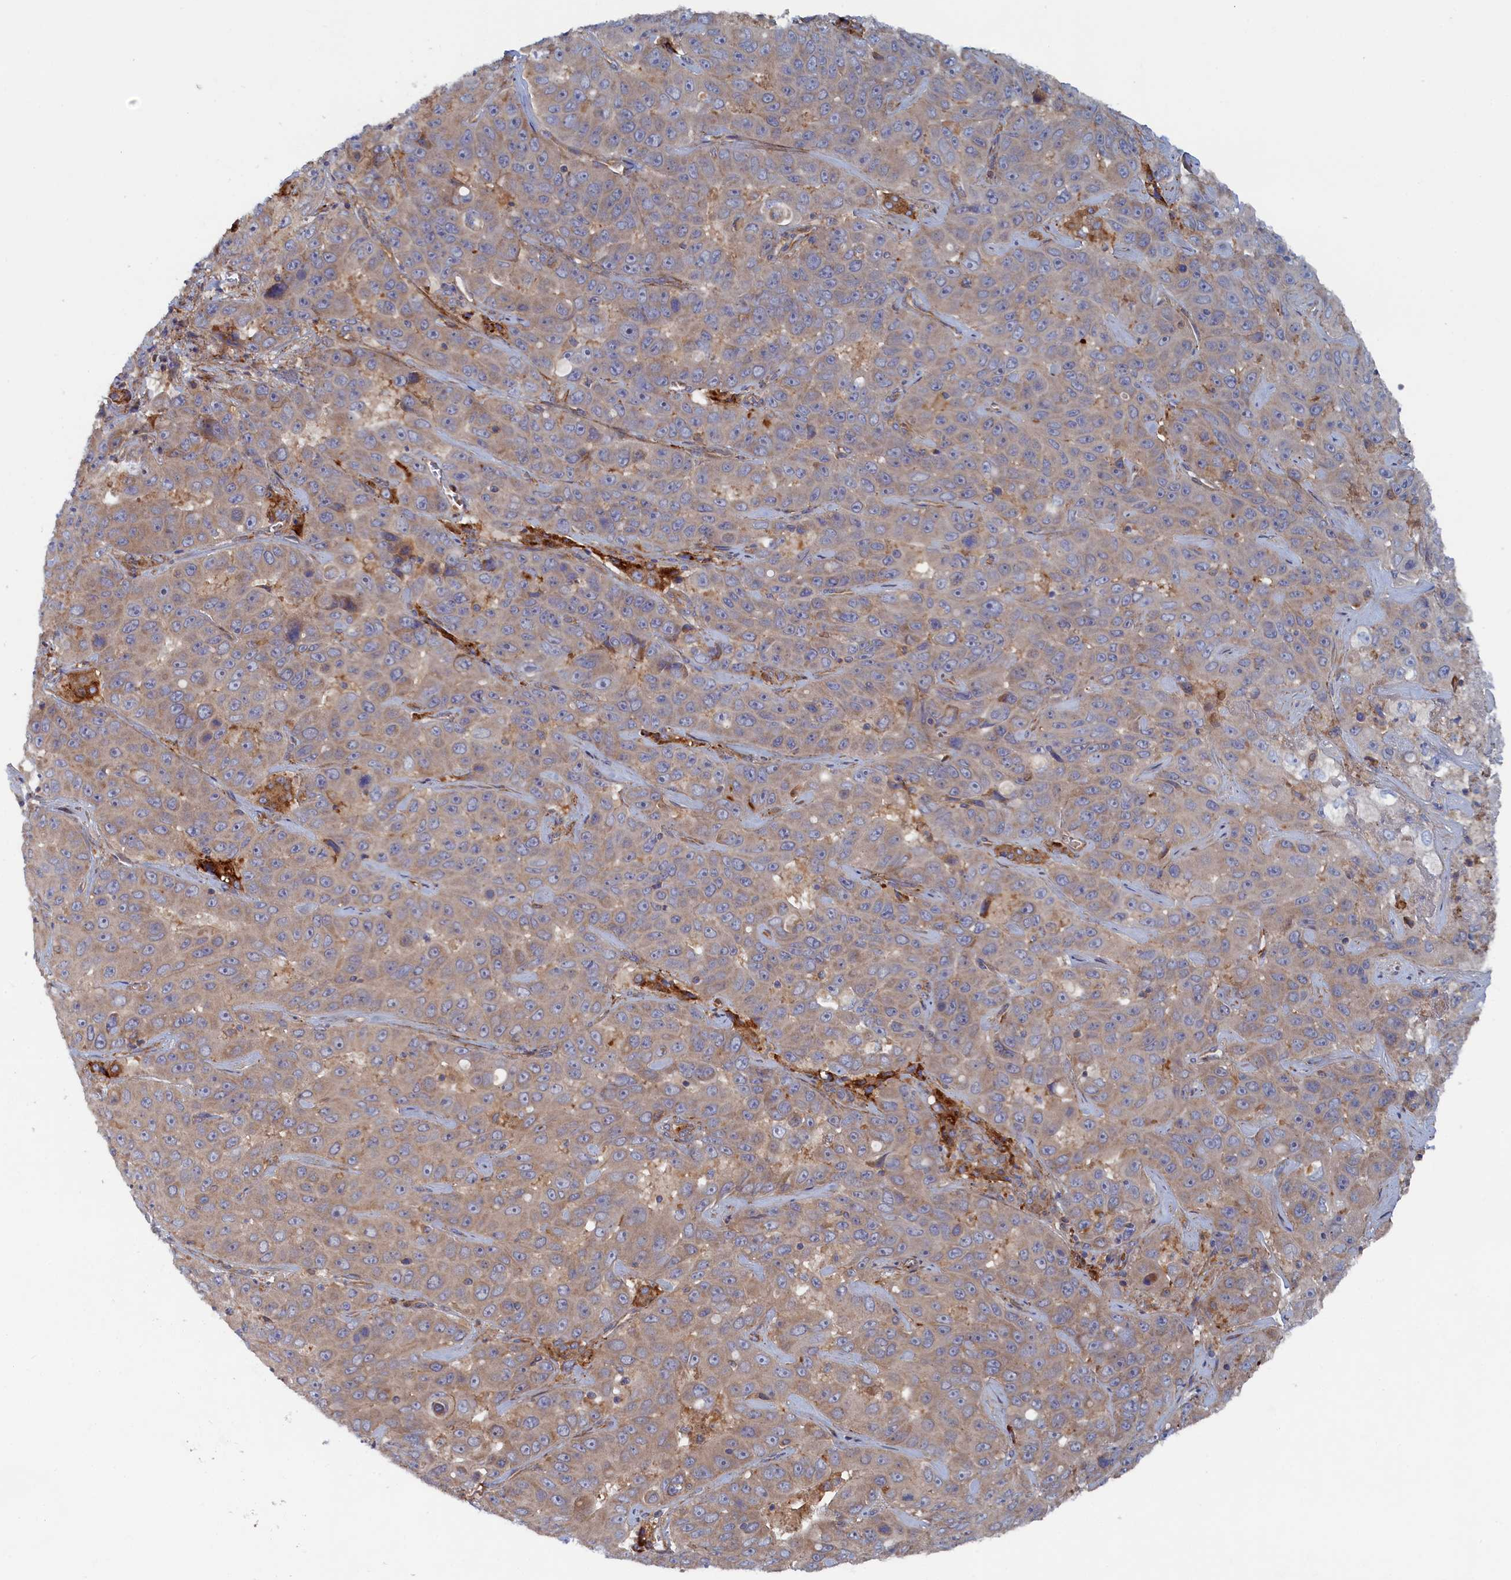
{"staining": {"intensity": "weak", "quantity": "<25%", "location": "cytoplasmic/membranous"}, "tissue": "liver cancer", "cell_type": "Tumor cells", "image_type": "cancer", "snomed": [{"axis": "morphology", "description": "Cholangiocarcinoma"}, {"axis": "topography", "description": "Liver"}], "caption": "IHC of liver cancer (cholangiocarcinoma) displays no staining in tumor cells. (DAB (3,3'-diaminobenzidine) IHC visualized using brightfield microscopy, high magnification).", "gene": "TMEM196", "patient": {"sex": "female", "age": 52}}